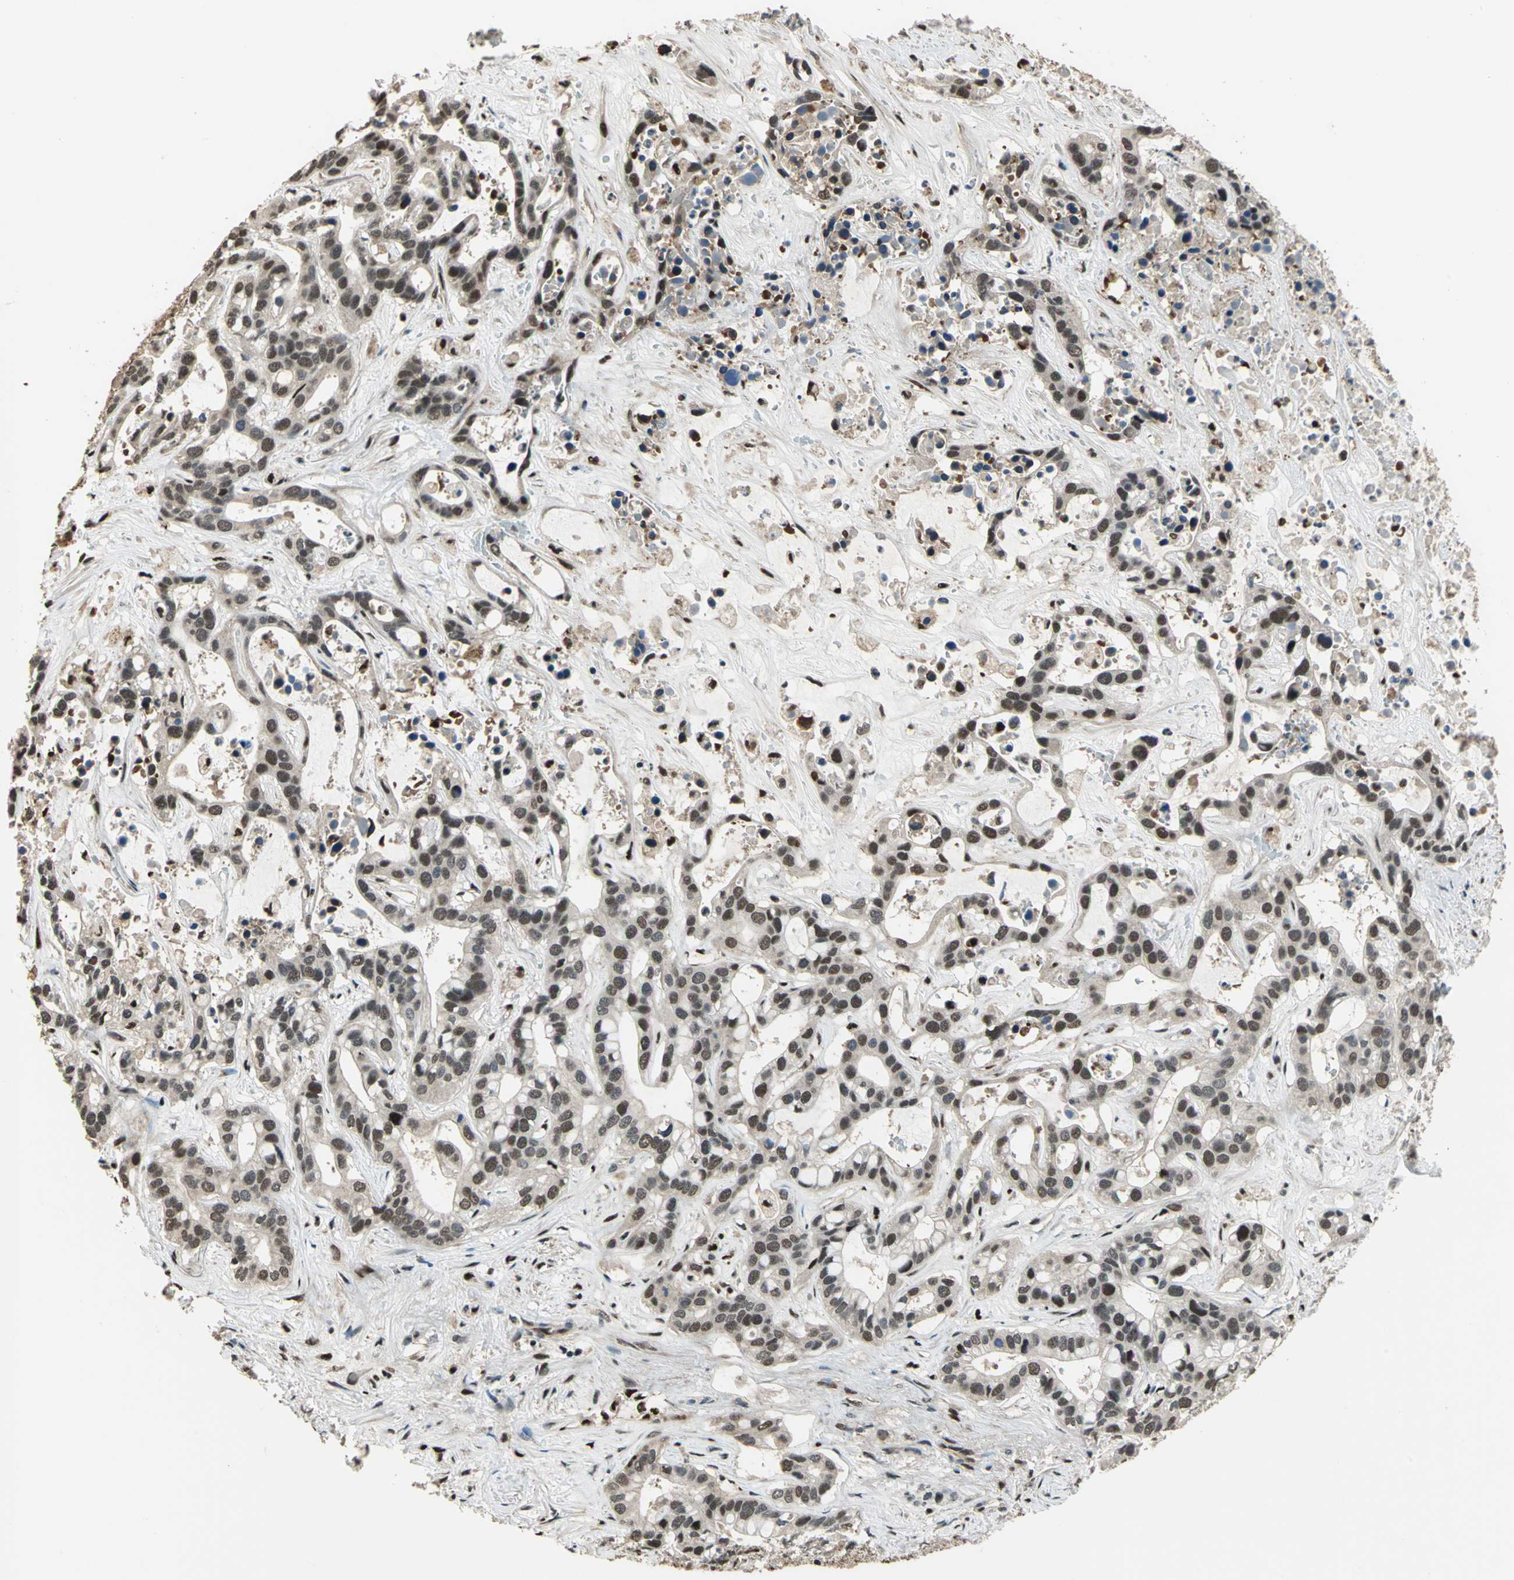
{"staining": {"intensity": "moderate", "quantity": ">75%", "location": "cytoplasmic/membranous,nuclear"}, "tissue": "liver cancer", "cell_type": "Tumor cells", "image_type": "cancer", "snomed": [{"axis": "morphology", "description": "Cholangiocarcinoma"}, {"axis": "topography", "description": "Liver"}], "caption": "A brown stain highlights moderate cytoplasmic/membranous and nuclear staining of a protein in liver cancer (cholangiocarcinoma) tumor cells.", "gene": "MIS18BP1", "patient": {"sex": "female", "age": 65}}